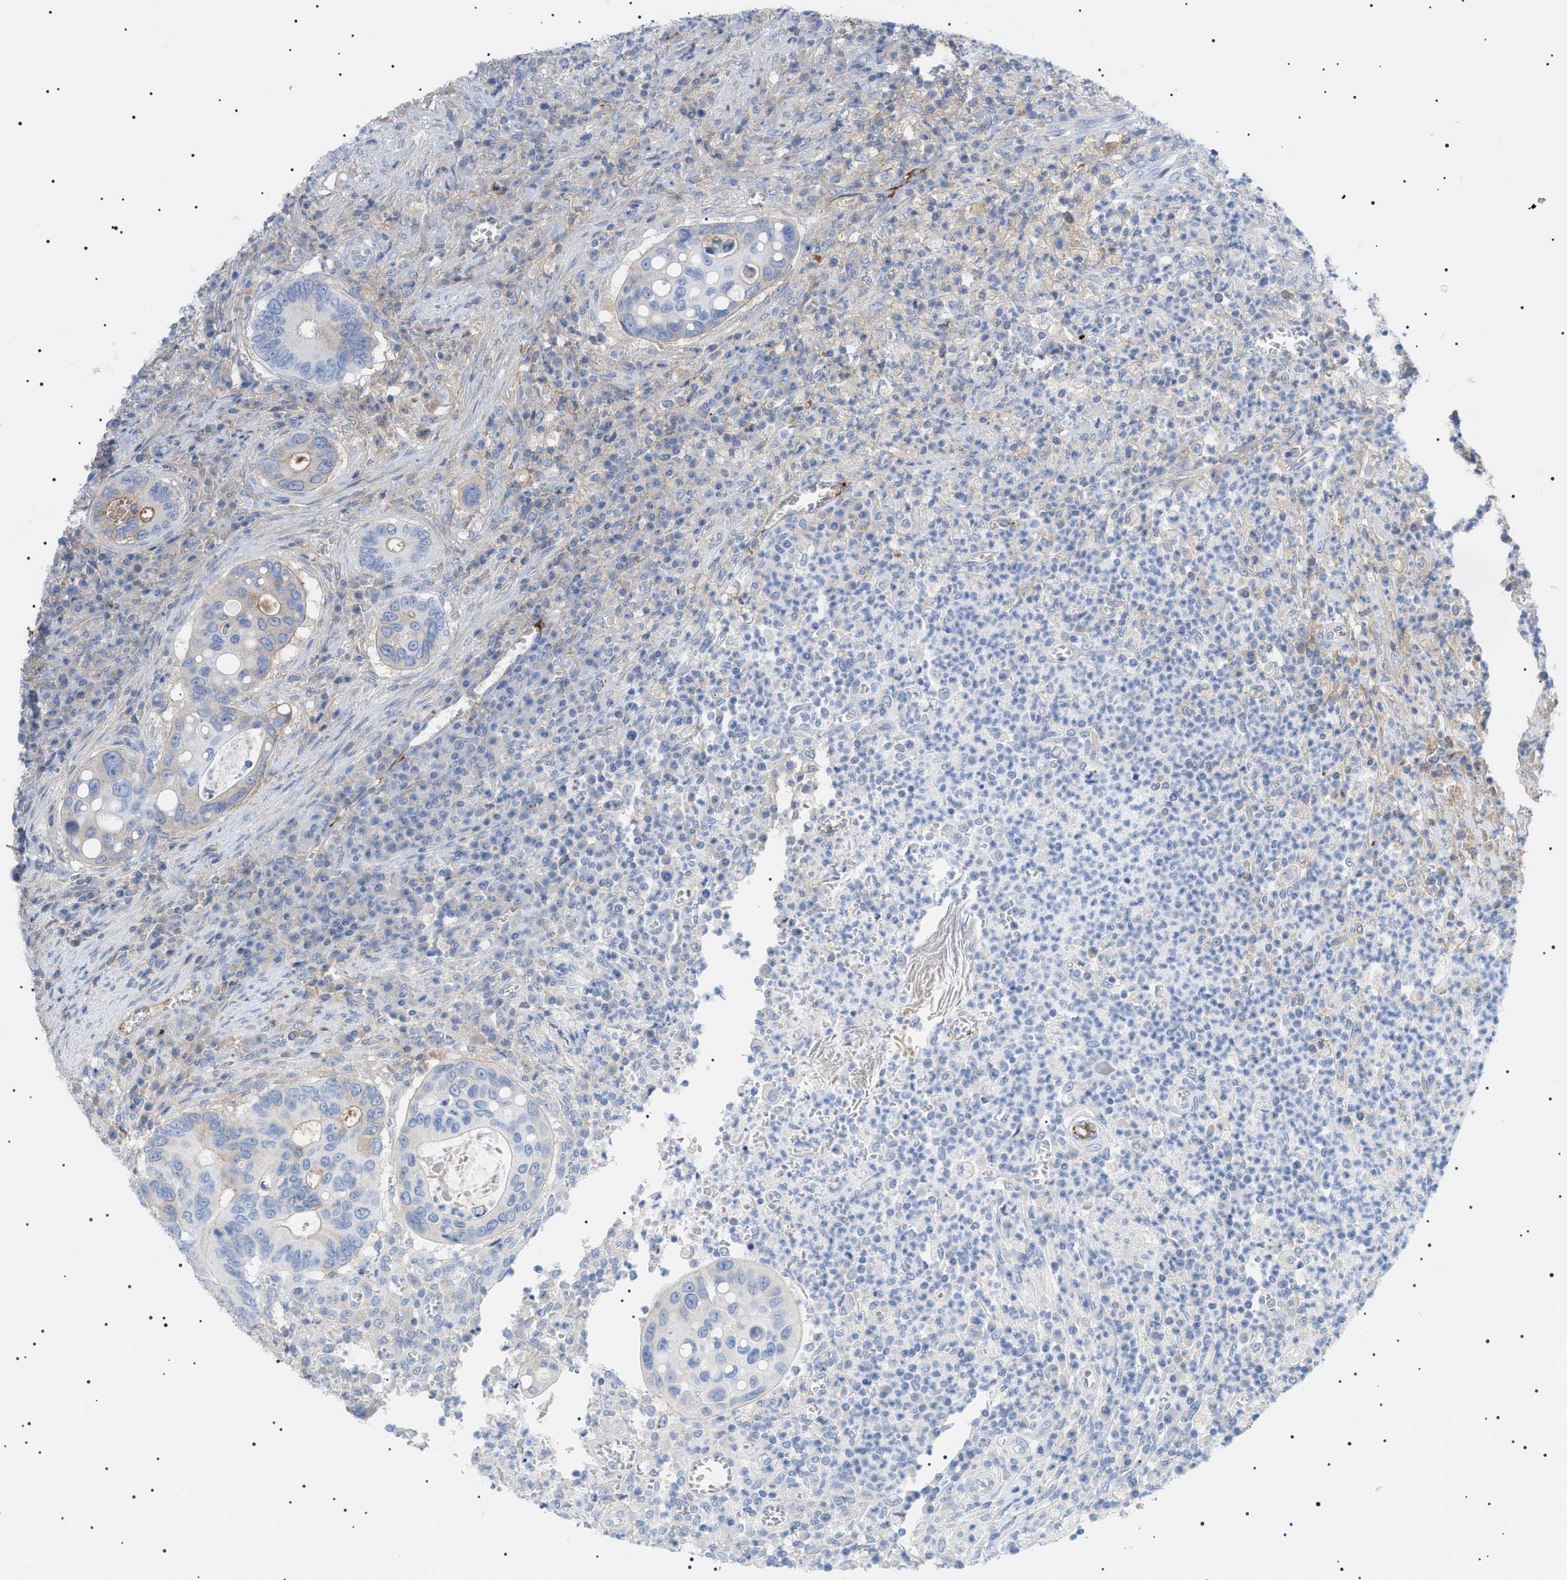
{"staining": {"intensity": "negative", "quantity": "none", "location": "none"}, "tissue": "colorectal cancer", "cell_type": "Tumor cells", "image_type": "cancer", "snomed": [{"axis": "morphology", "description": "Inflammation, NOS"}, {"axis": "morphology", "description": "Adenocarcinoma, NOS"}, {"axis": "topography", "description": "Colon"}], "caption": "The micrograph shows no significant expression in tumor cells of colorectal adenocarcinoma.", "gene": "LPA", "patient": {"sex": "male", "age": 72}}